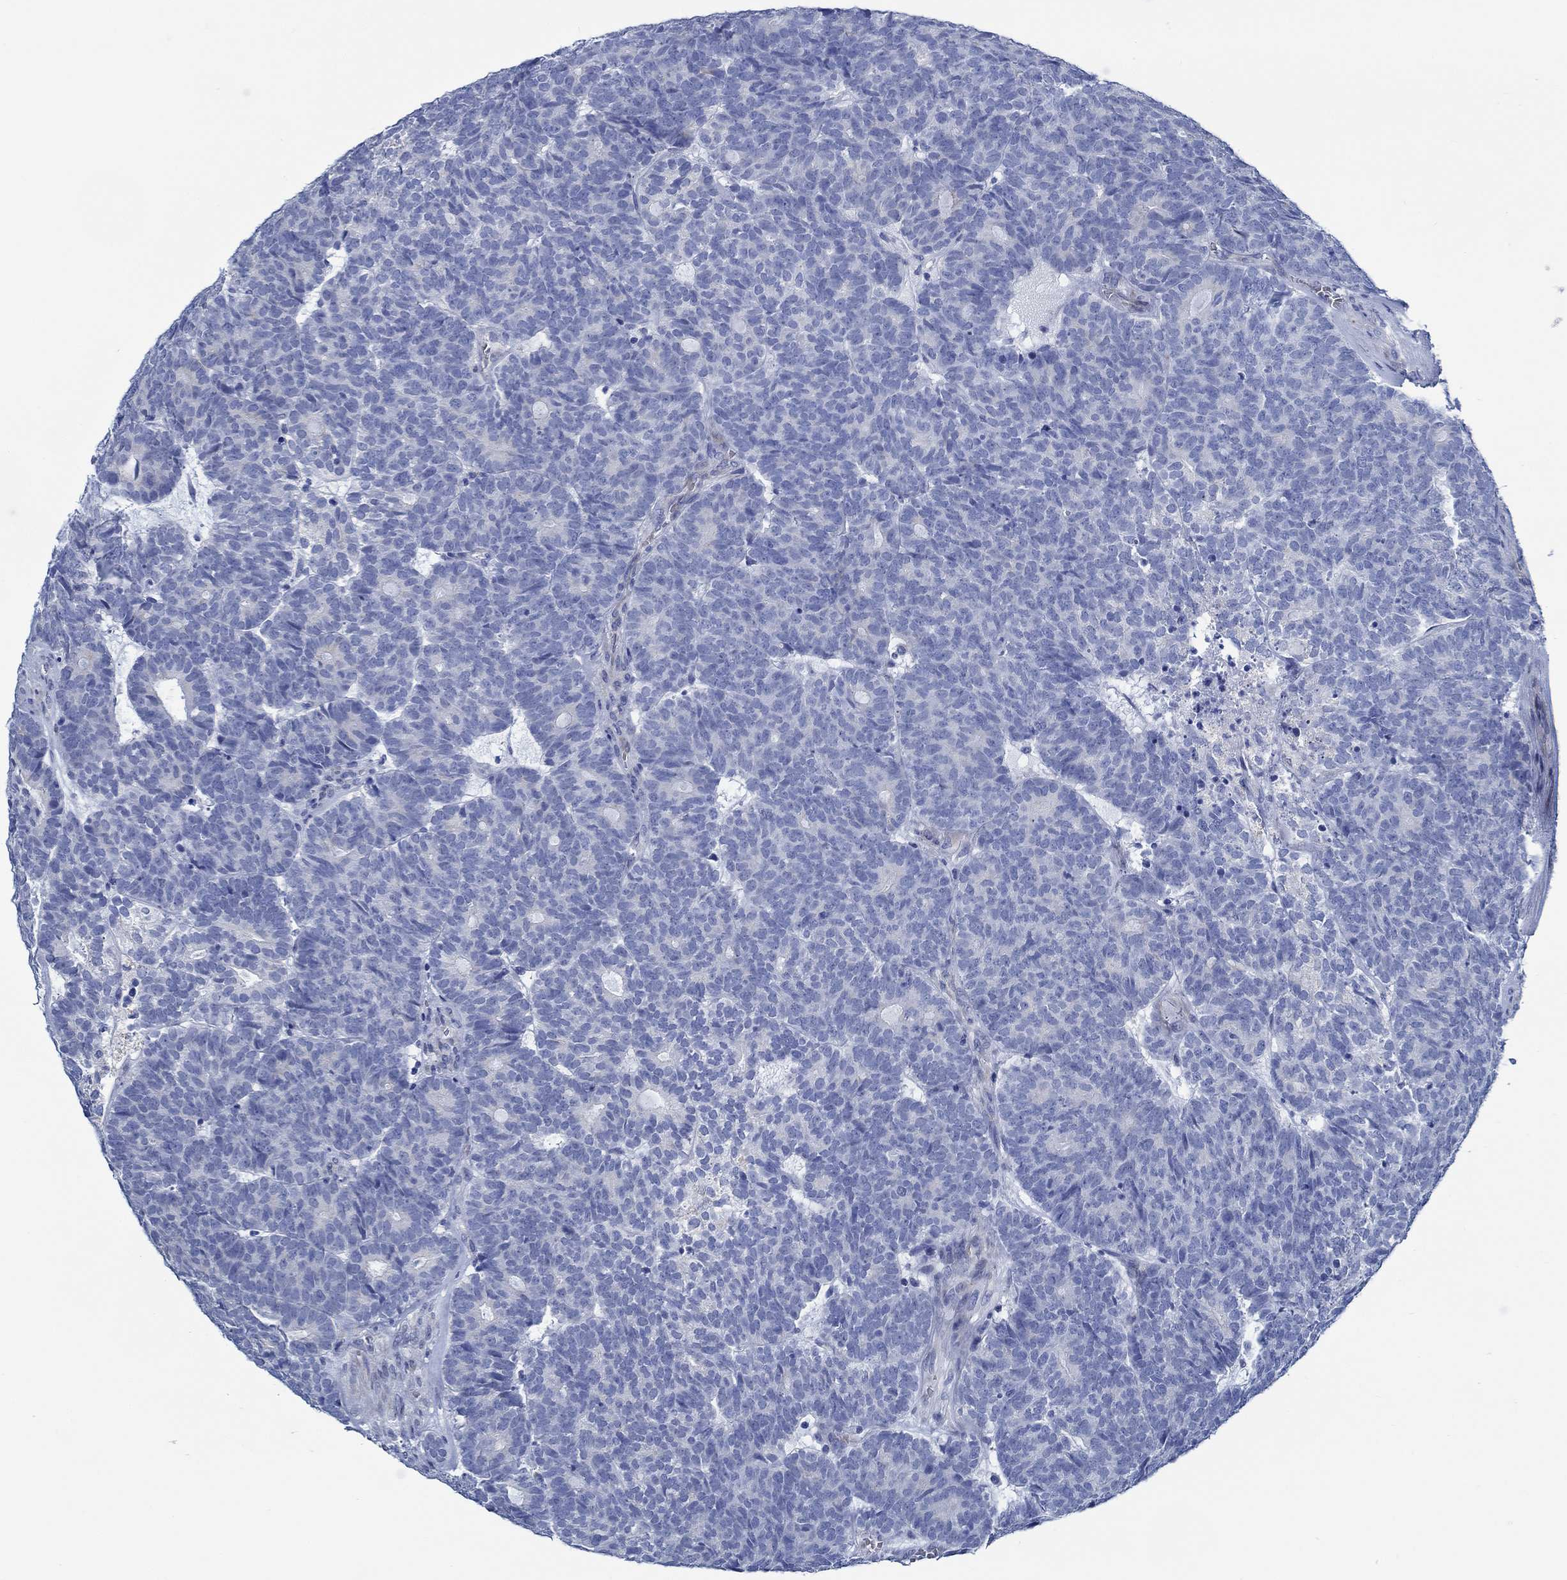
{"staining": {"intensity": "negative", "quantity": "none", "location": "none"}, "tissue": "head and neck cancer", "cell_type": "Tumor cells", "image_type": "cancer", "snomed": [{"axis": "morphology", "description": "Adenocarcinoma, NOS"}, {"axis": "topography", "description": "Head-Neck"}], "caption": "The histopathology image displays no staining of tumor cells in head and neck cancer.", "gene": "SVEP1", "patient": {"sex": "female", "age": 81}}